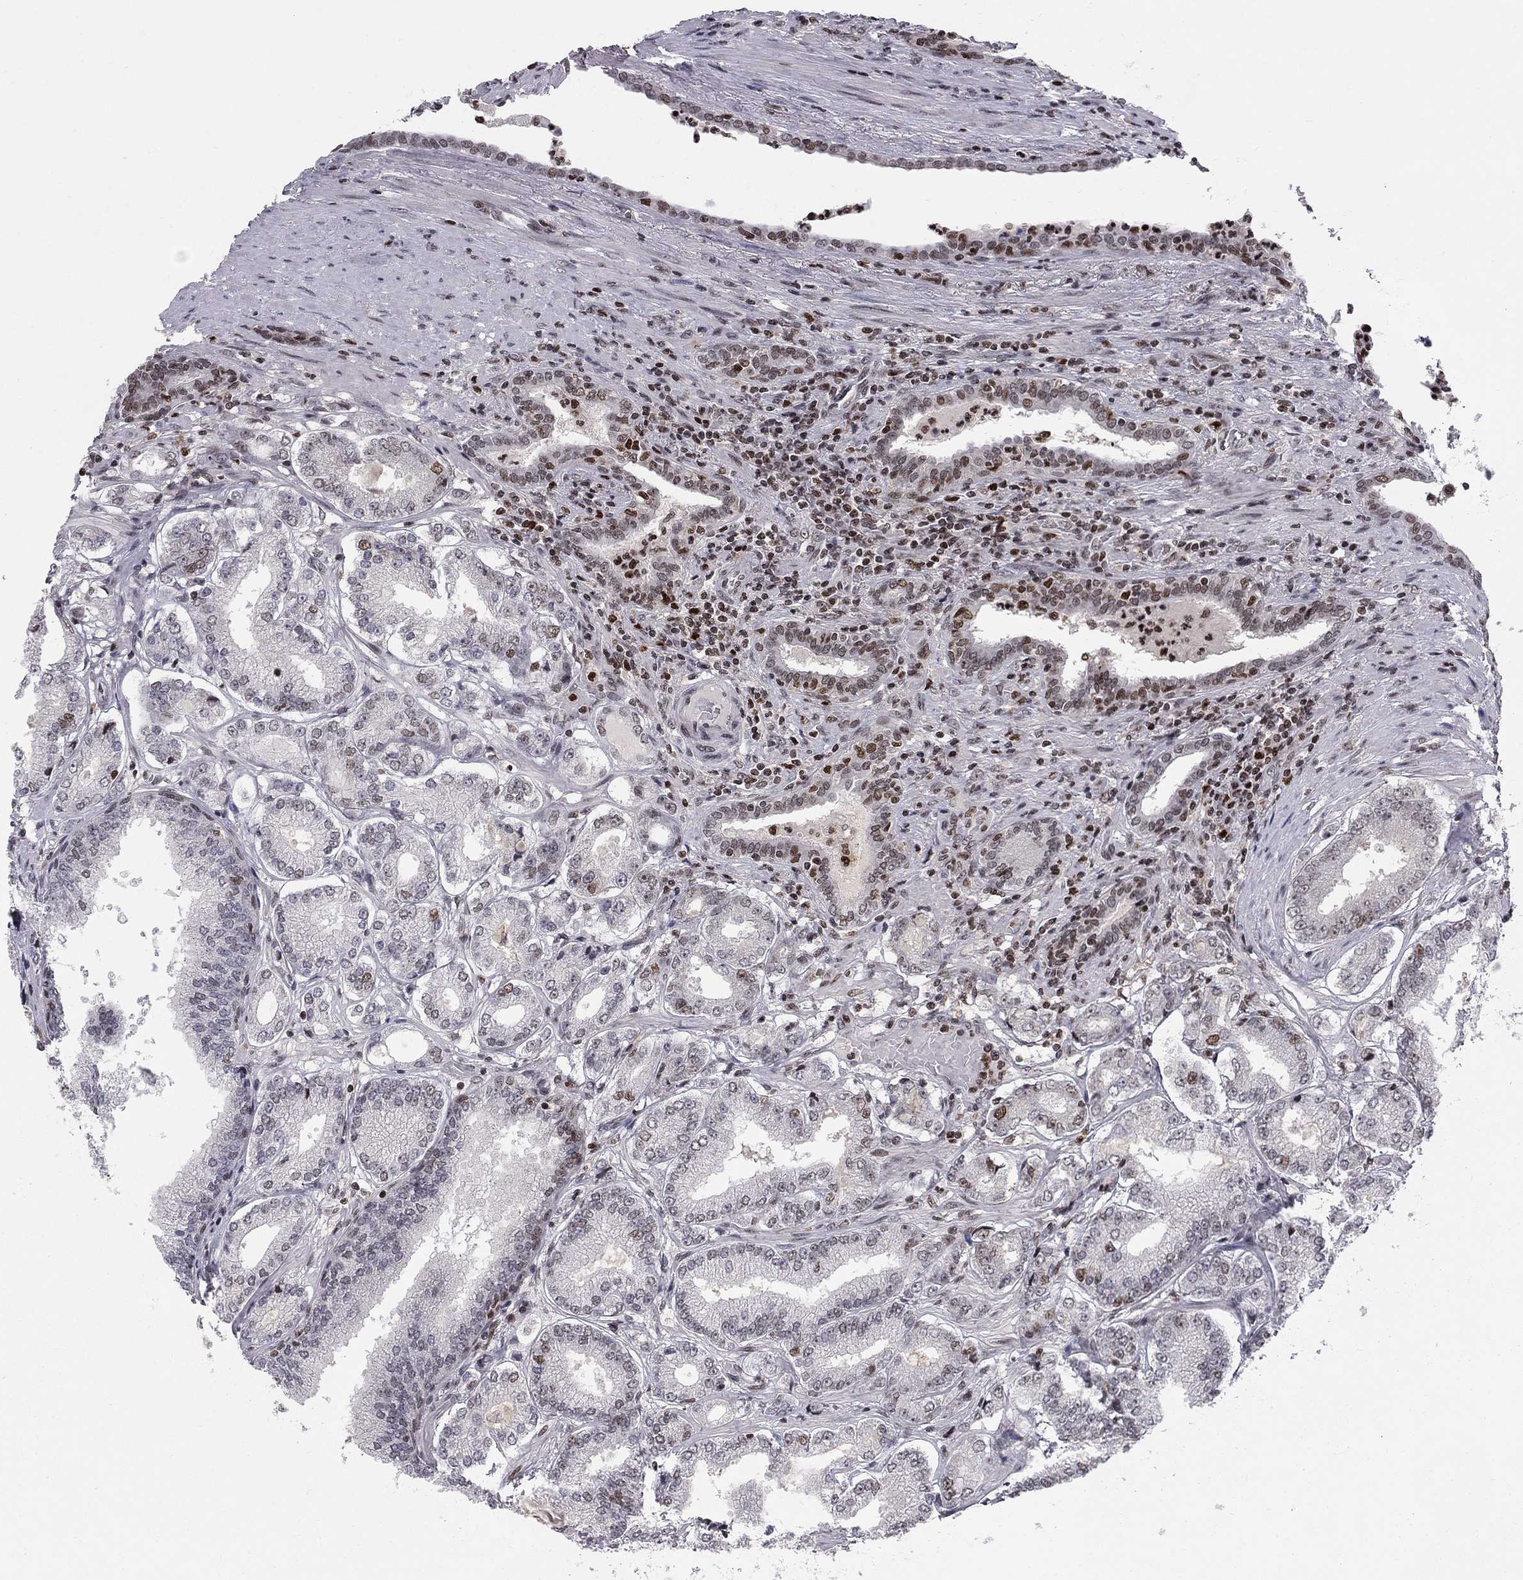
{"staining": {"intensity": "strong", "quantity": "<25%", "location": "nuclear"}, "tissue": "prostate cancer", "cell_type": "Tumor cells", "image_type": "cancer", "snomed": [{"axis": "morphology", "description": "Adenocarcinoma, NOS"}, {"axis": "topography", "description": "Prostate"}], "caption": "Tumor cells reveal strong nuclear staining in approximately <25% of cells in prostate adenocarcinoma.", "gene": "RNASEH2C", "patient": {"sex": "male", "age": 65}}